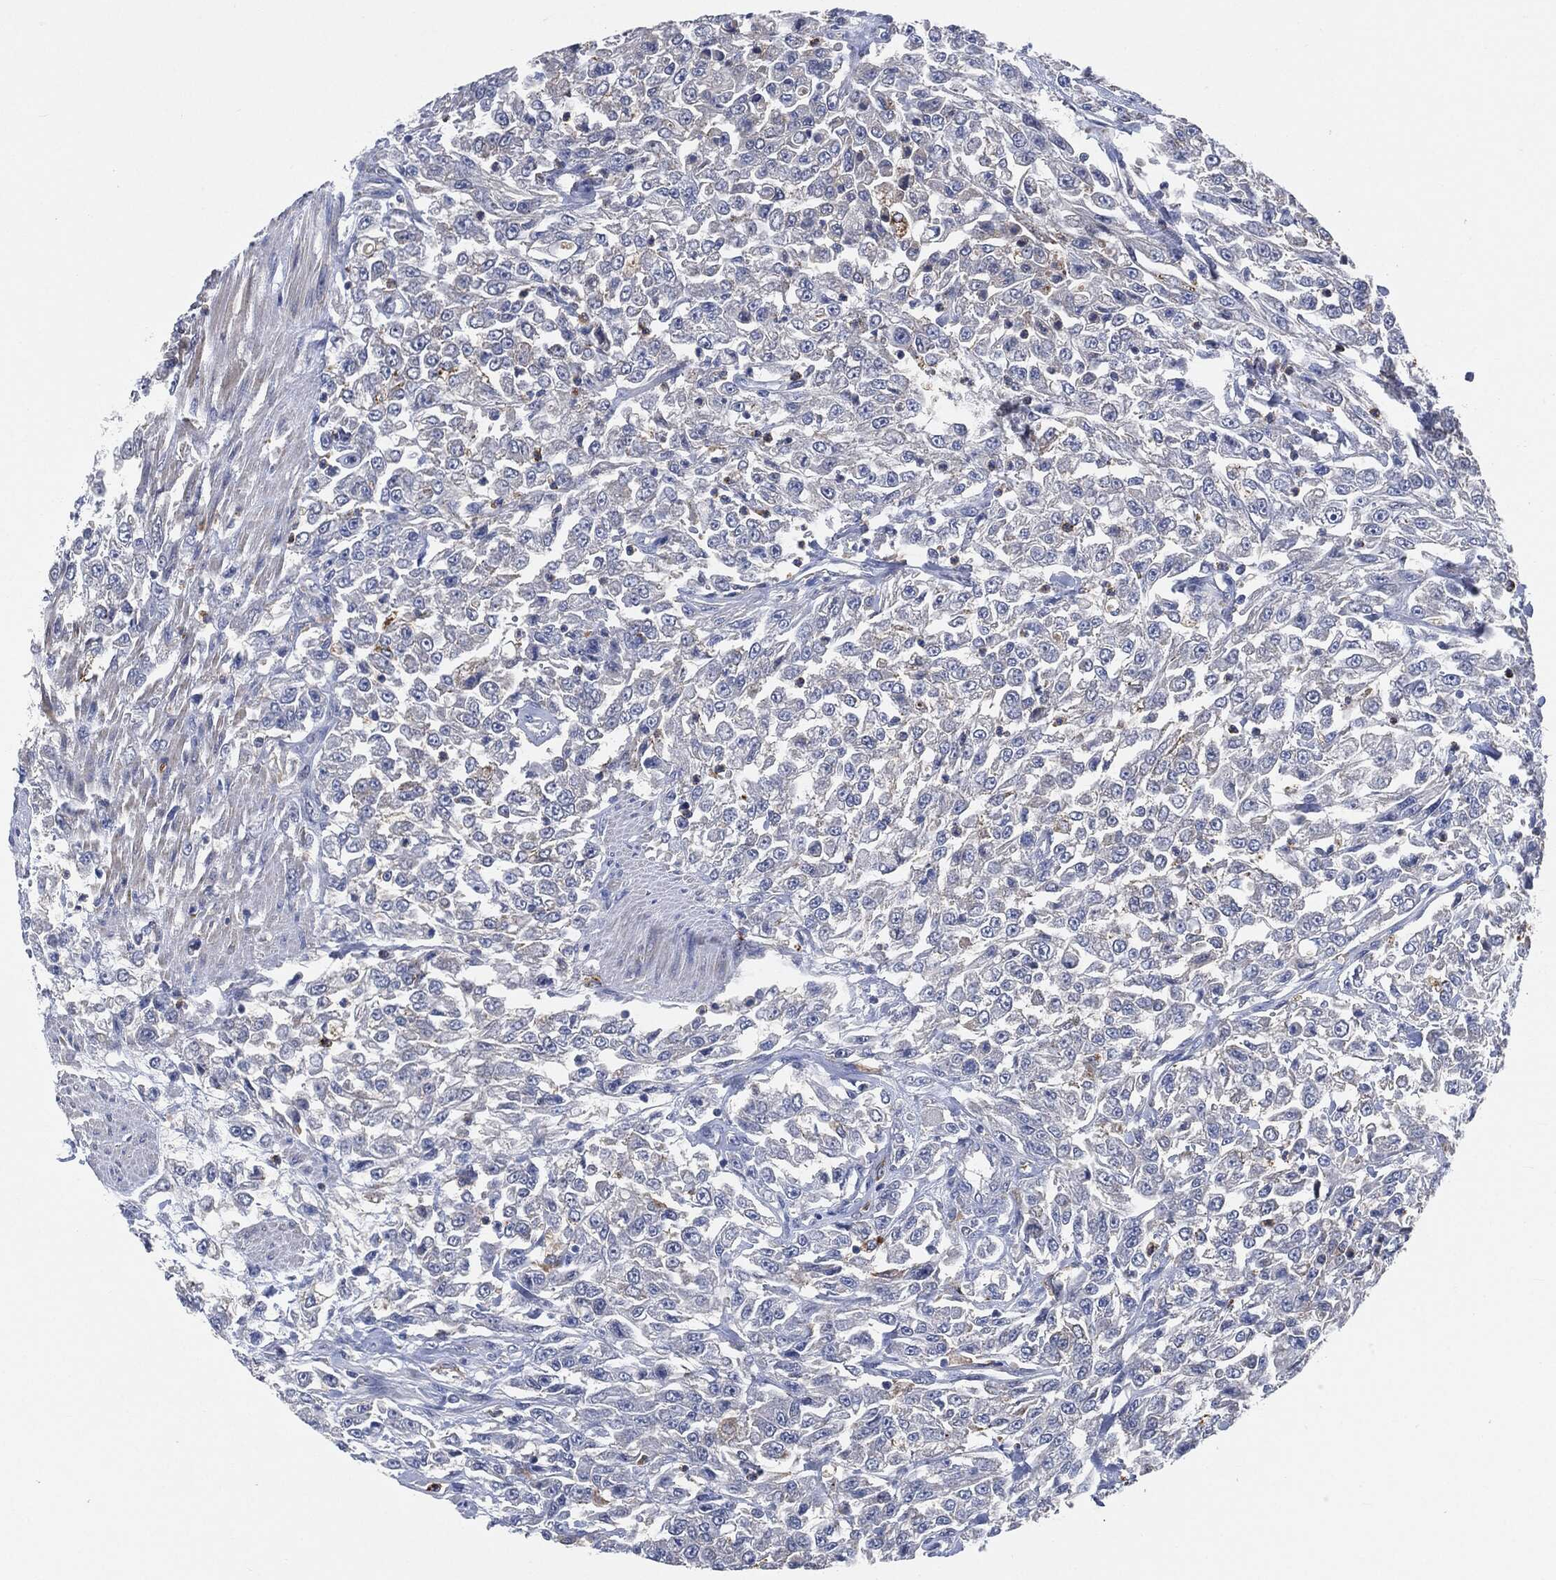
{"staining": {"intensity": "negative", "quantity": "none", "location": "none"}, "tissue": "urothelial cancer", "cell_type": "Tumor cells", "image_type": "cancer", "snomed": [{"axis": "morphology", "description": "Urothelial carcinoma, High grade"}, {"axis": "topography", "description": "Urinary bladder"}], "caption": "Image shows no significant protein staining in tumor cells of high-grade urothelial carcinoma.", "gene": "VSIG4", "patient": {"sex": "male", "age": 46}}